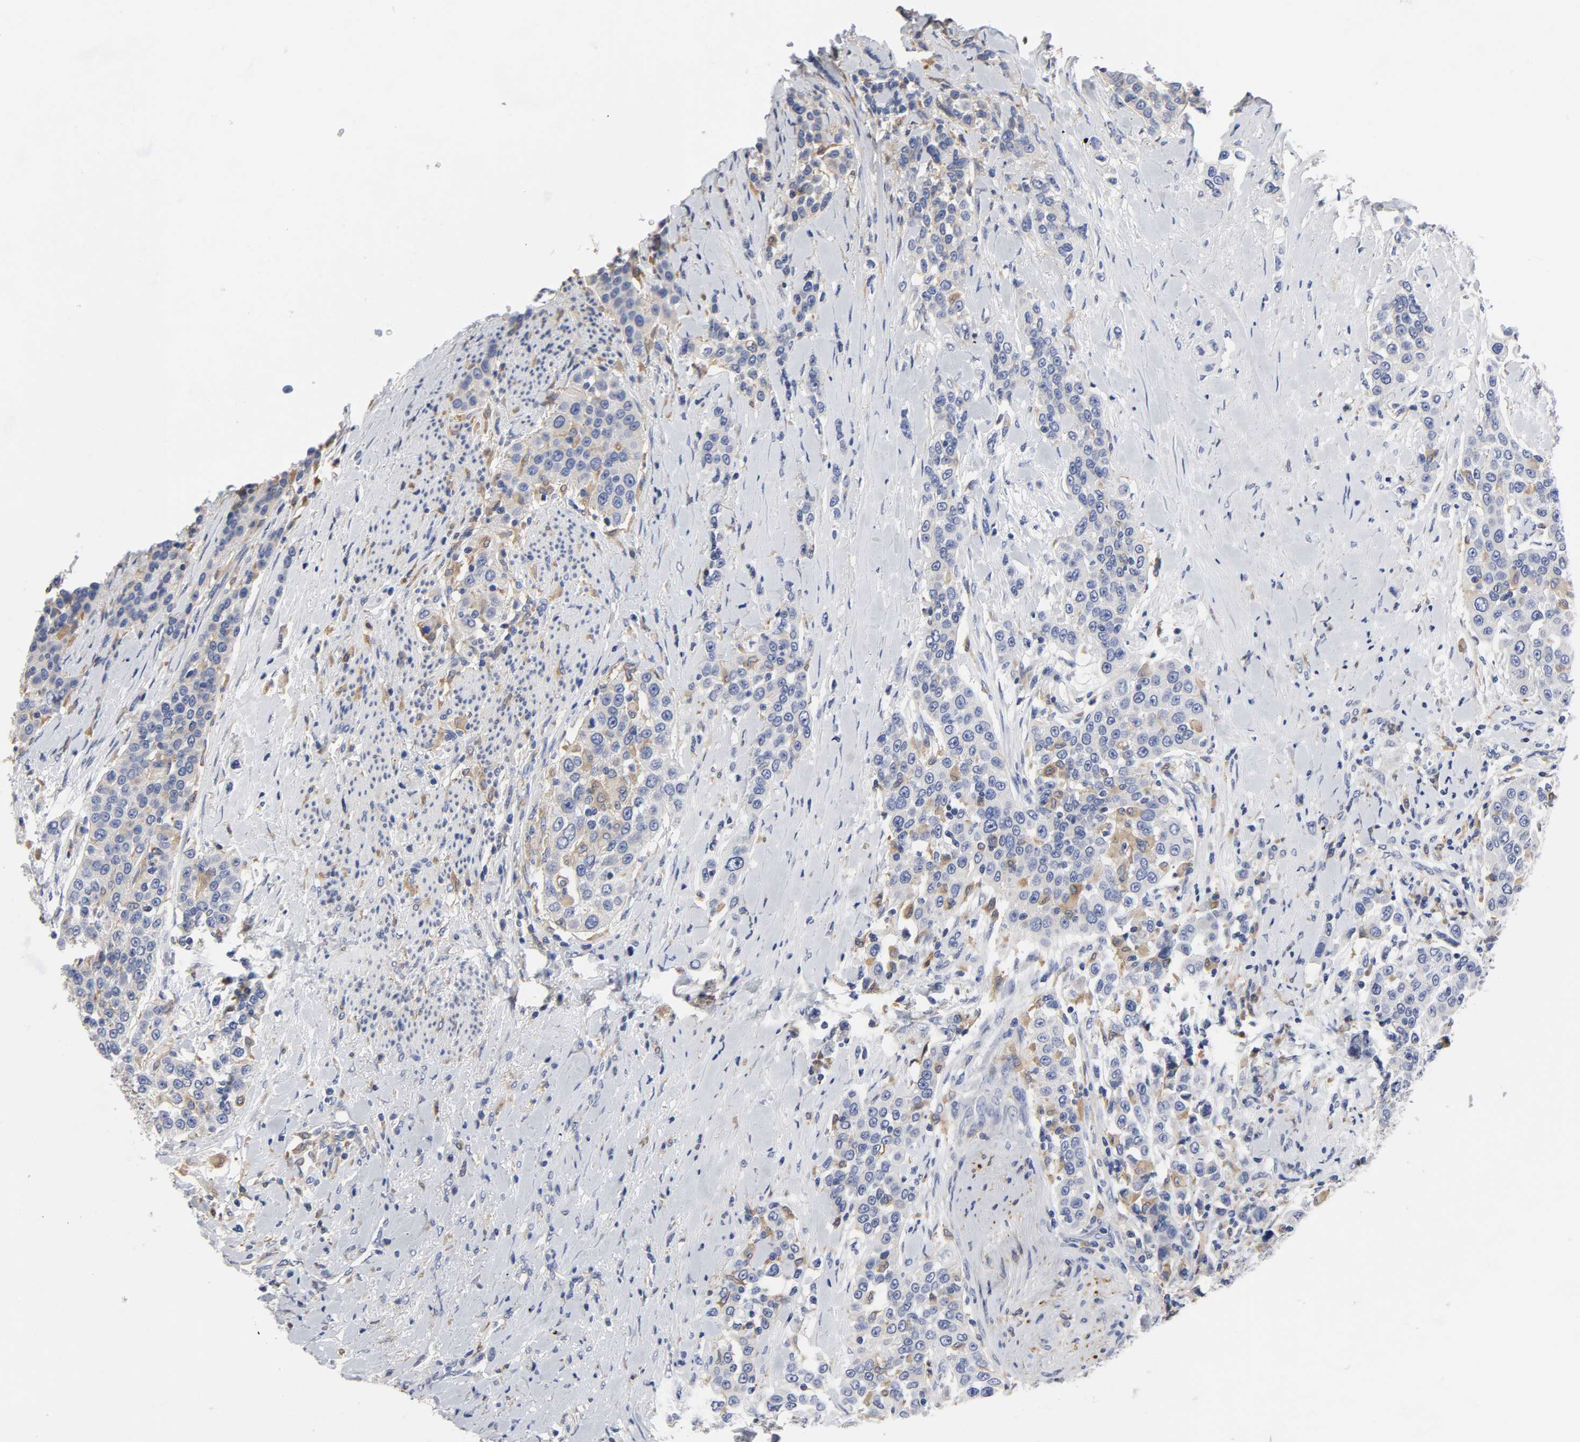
{"staining": {"intensity": "moderate", "quantity": ">75%", "location": "cytoplasmic/membranous"}, "tissue": "urothelial cancer", "cell_type": "Tumor cells", "image_type": "cancer", "snomed": [{"axis": "morphology", "description": "Urothelial carcinoma, High grade"}, {"axis": "topography", "description": "Urinary bladder"}], "caption": "A brown stain labels moderate cytoplasmic/membranous expression of a protein in human high-grade urothelial carcinoma tumor cells.", "gene": "HCK", "patient": {"sex": "female", "age": 80}}